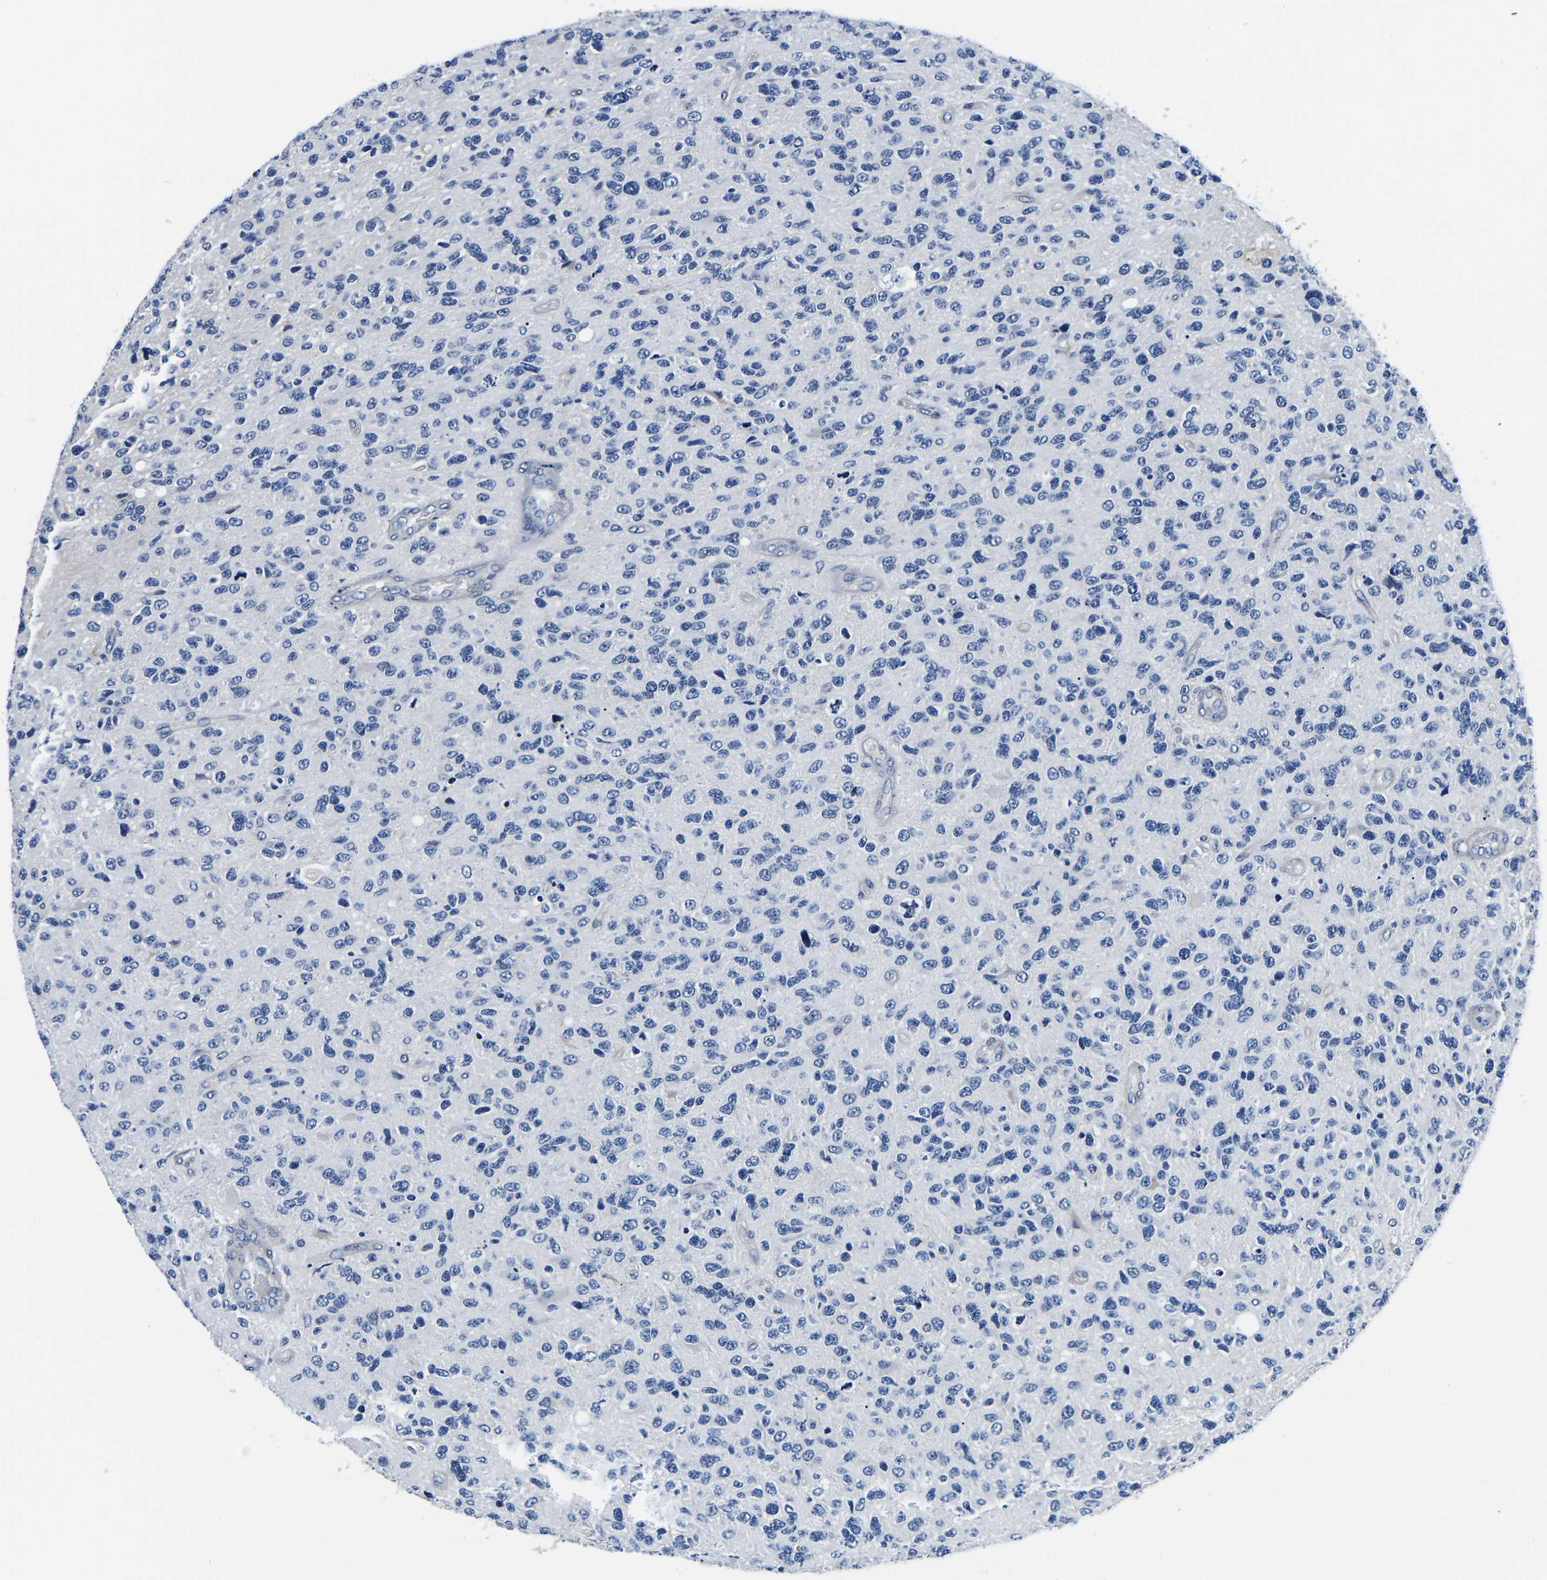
{"staining": {"intensity": "negative", "quantity": "none", "location": "none"}, "tissue": "glioma", "cell_type": "Tumor cells", "image_type": "cancer", "snomed": [{"axis": "morphology", "description": "Glioma, malignant, High grade"}, {"axis": "topography", "description": "Brain"}], "caption": "This is an immunohistochemistry image of human malignant high-grade glioma. There is no expression in tumor cells.", "gene": "ACO1", "patient": {"sex": "female", "age": 58}}